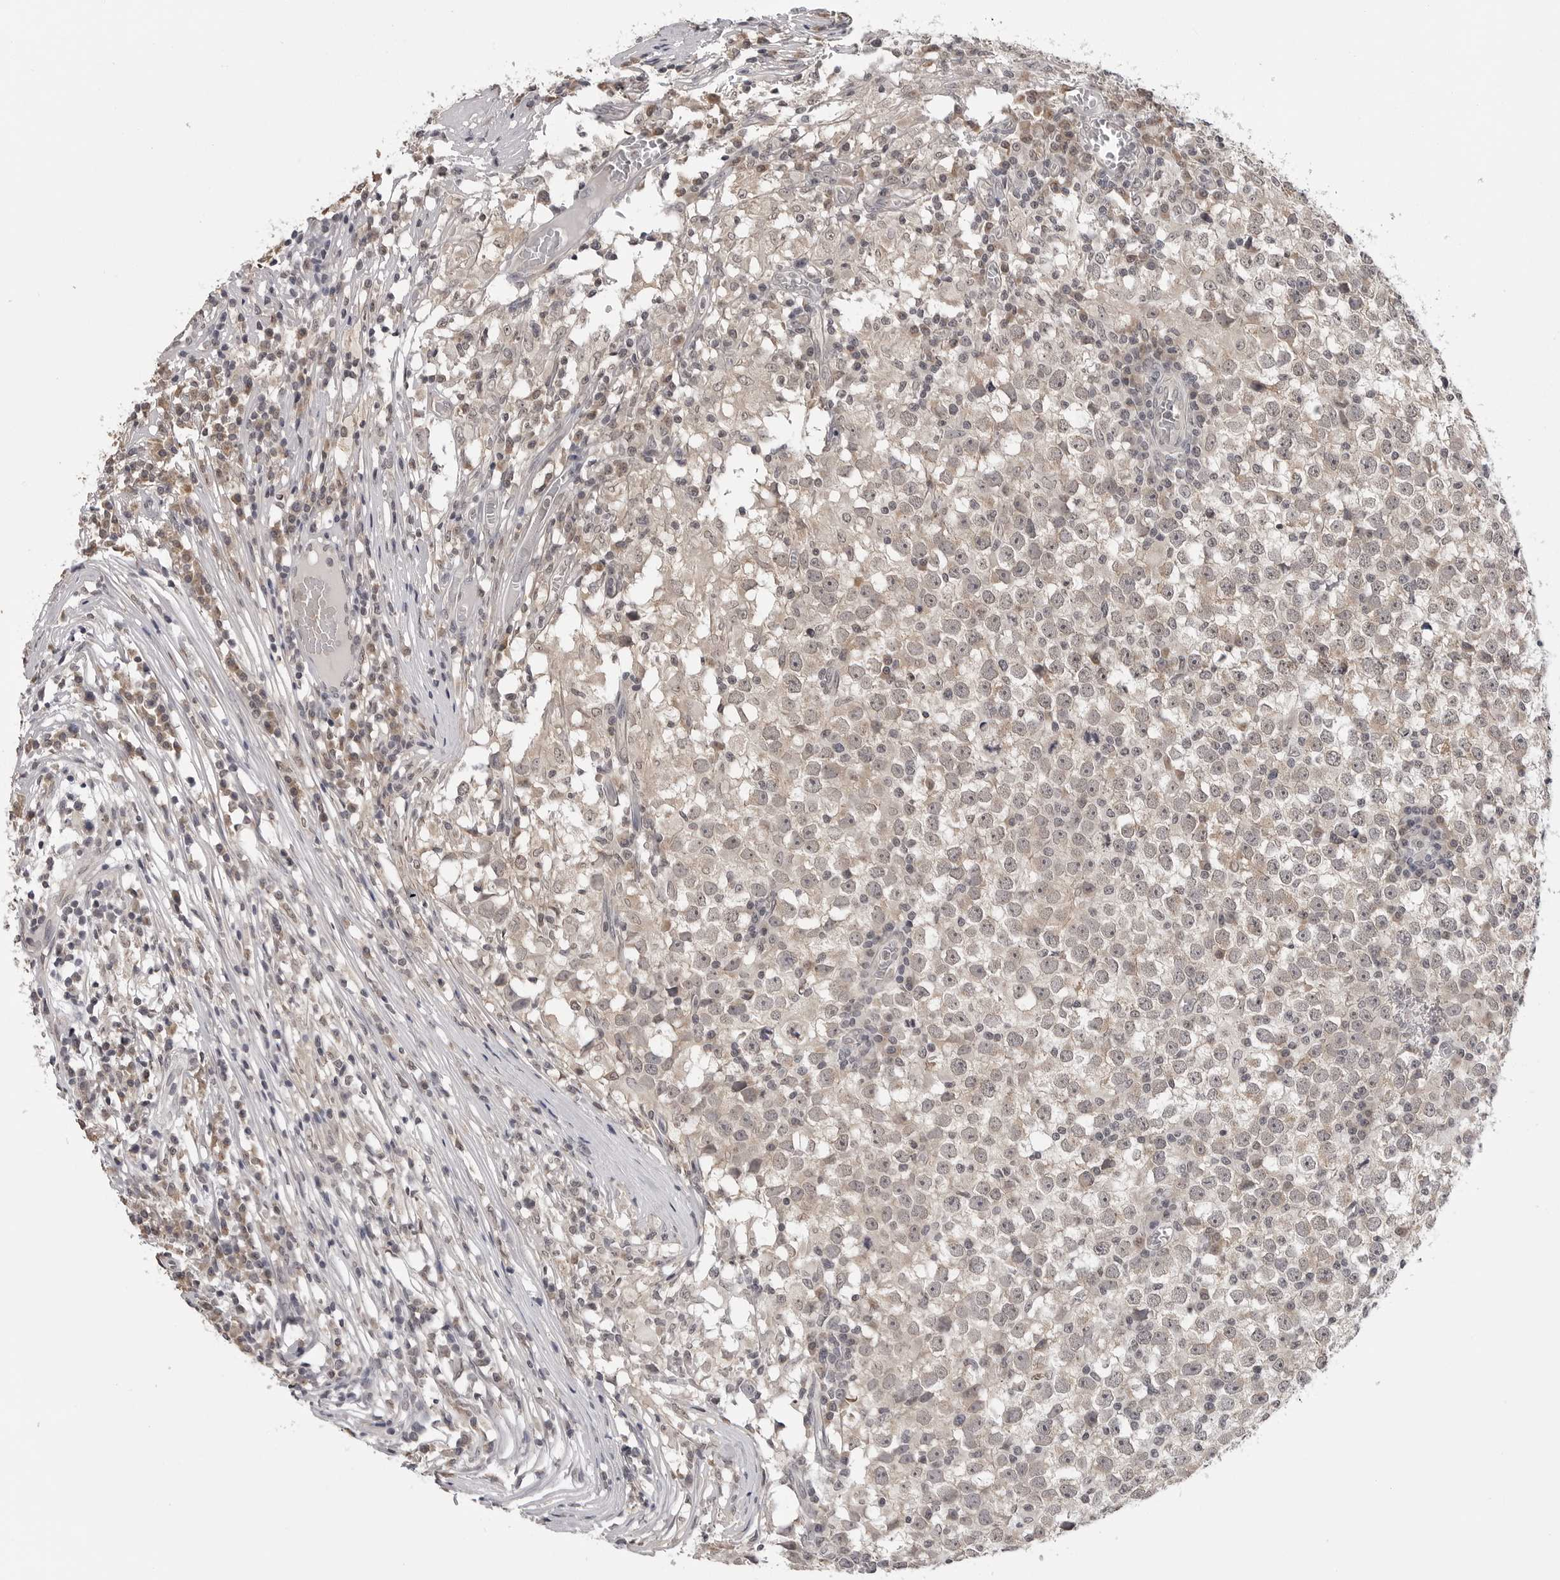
{"staining": {"intensity": "negative", "quantity": "none", "location": "none"}, "tissue": "testis cancer", "cell_type": "Tumor cells", "image_type": "cancer", "snomed": [{"axis": "morphology", "description": "Seminoma, NOS"}, {"axis": "topography", "description": "Testis"}], "caption": "This is a photomicrograph of immunohistochemistry staining of testis cancer, which shows no positivity in tumor cells.", "gene": "CDK20", "patient": {"sex": "male", "age": 65}}